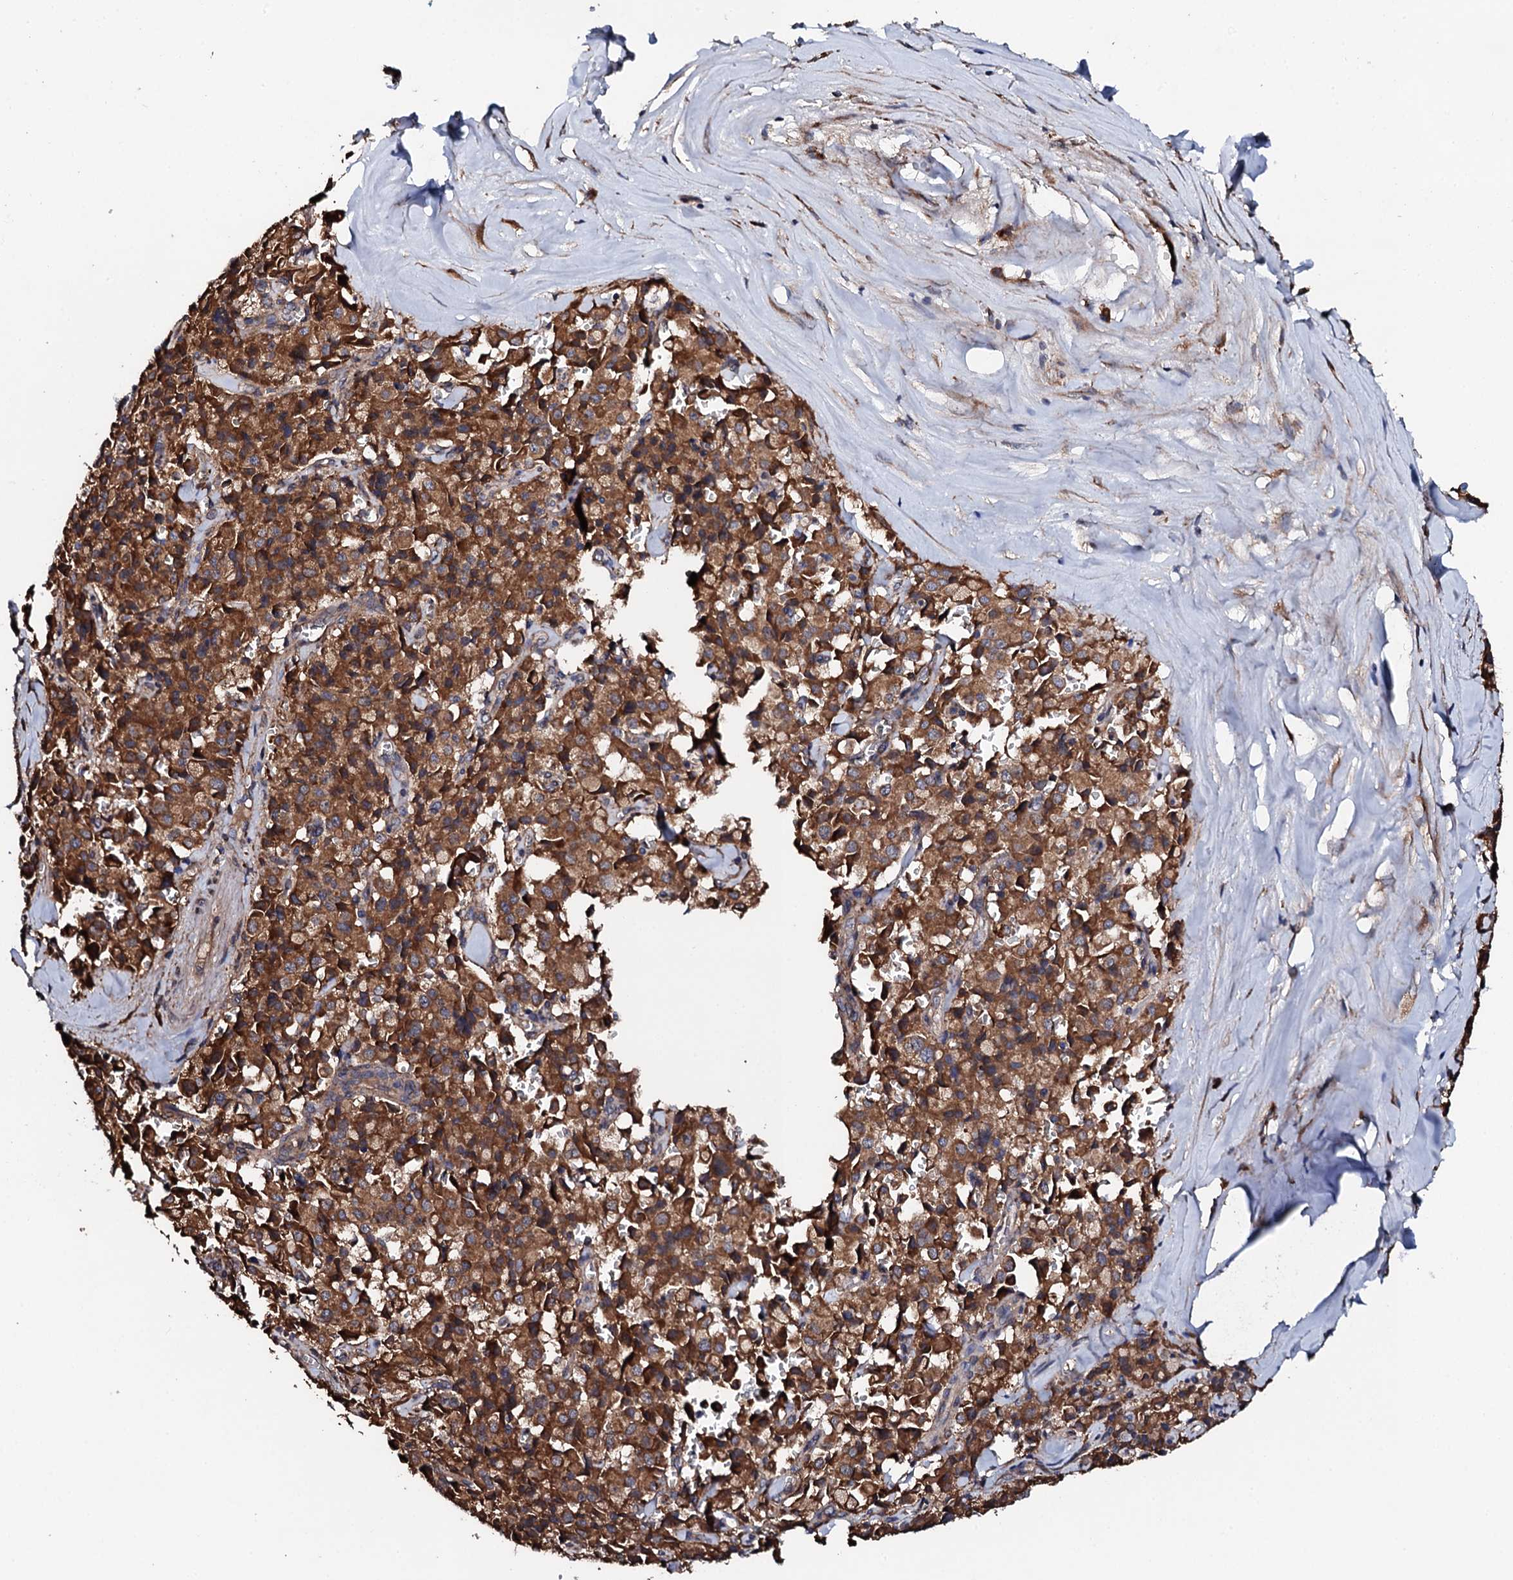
{"staining": {"intensity": "strong", "quantity": ">75%", "location": "cytoplasmic/membranous"}, "tissue": "pancreatic cancer", "cell_type": "Tumor cells", "image_type": "cancer", "snomed": [{"axis": "morphology", "description": "Adenocarcinoma, NOS"}, {"axis": "topography", "description": "Pancreas"}], "caption": "A brown stain labels strong cytoplasmic/membranous staining of a protein in pancreatic cancer tumor cells.", "gene": "CKAP5", "patient": {"sex": "male", "age": 65}}